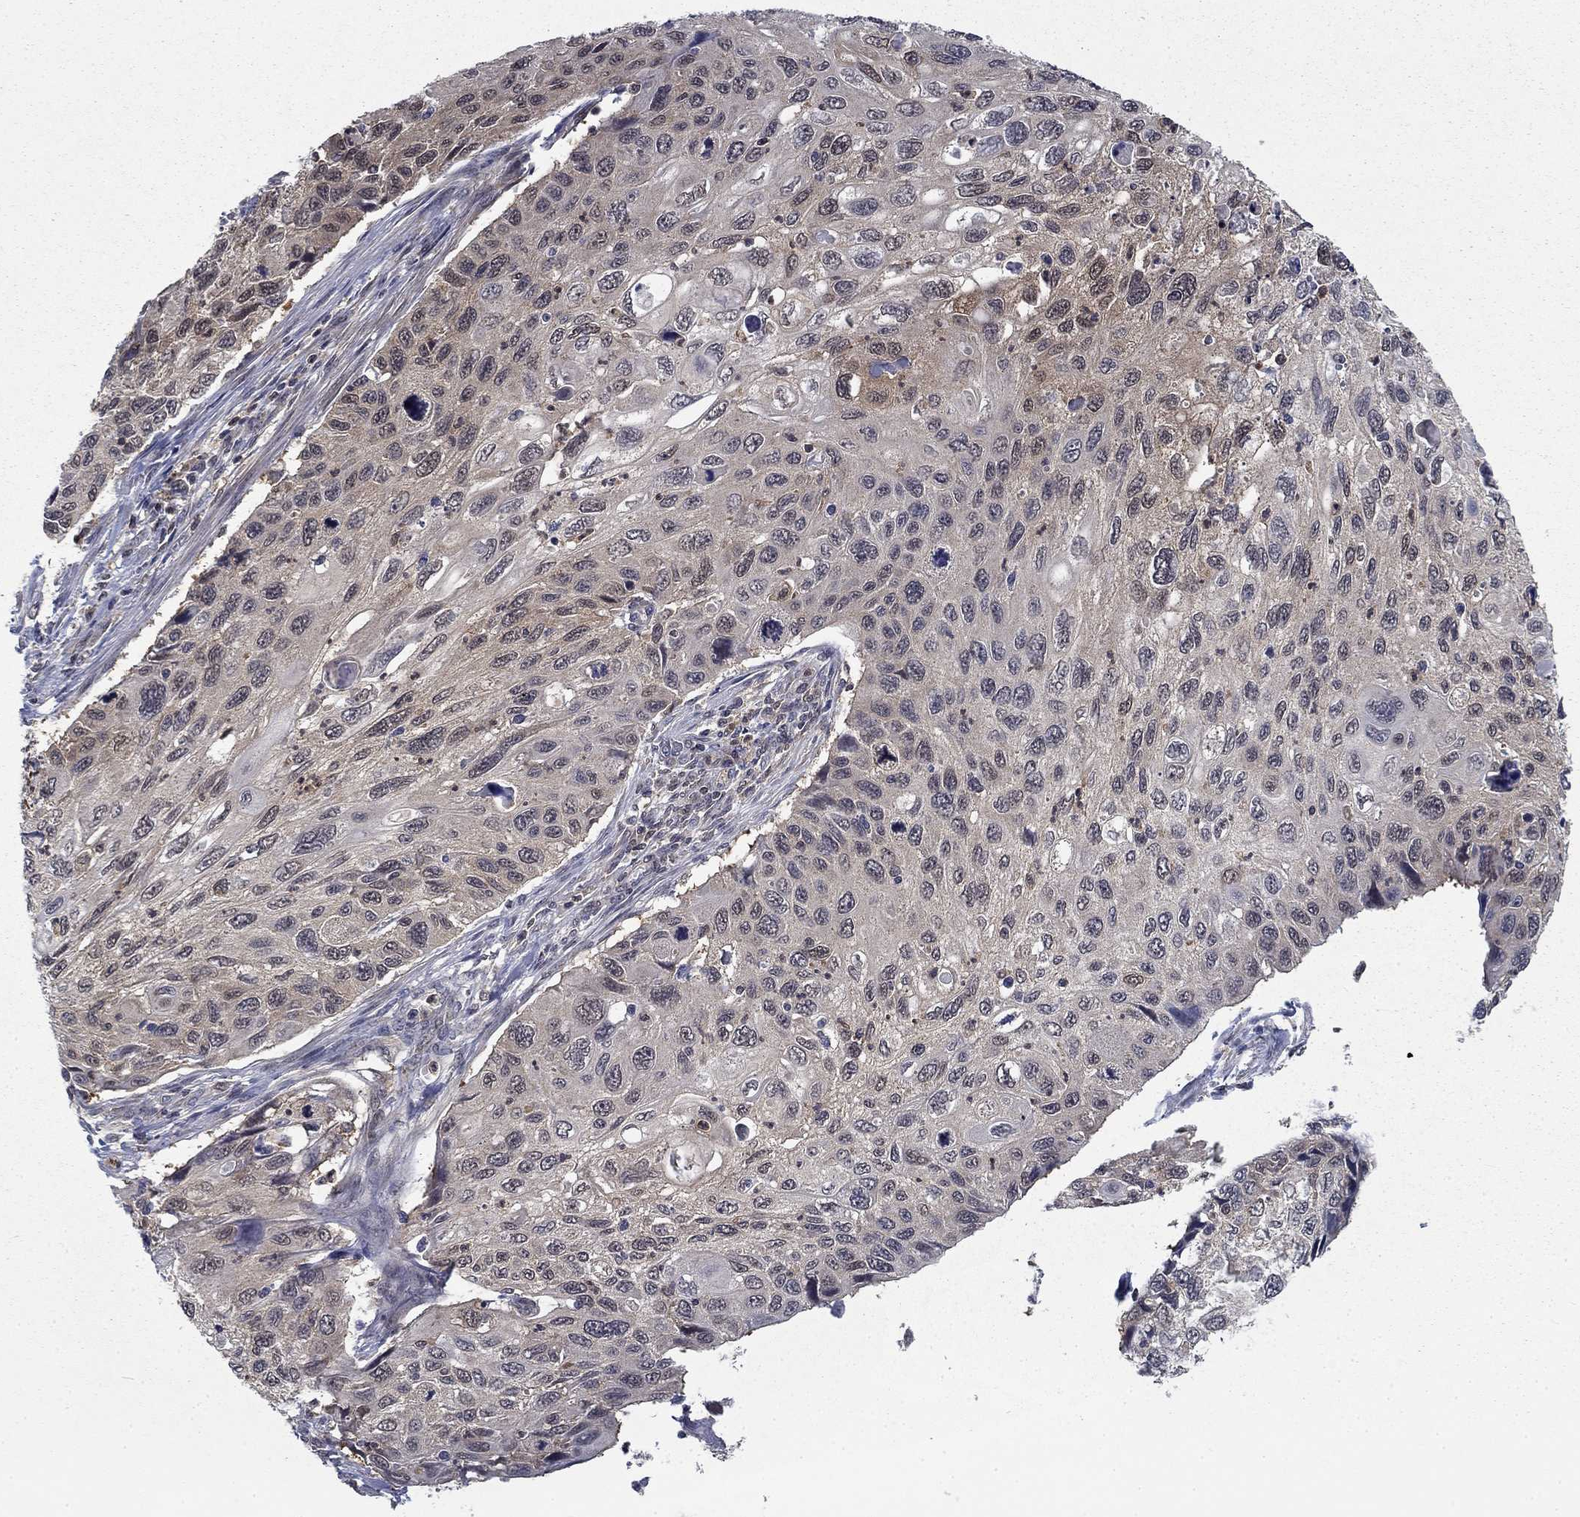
{"staining": {"intensity": "negative", "quantity": "none", "location": "none"}, "tissue": "cervical cancer", "cell_type": "Tumor cells", "image_type": "cancer", "snomed": [{"axis": "morphology", "description": "Squamous cell carcinoma, NOS"}, {"axis": "topography", "description": "Cervix"}], "caption": "The image reveals no staining of tumor cells in cervical cancer.", "gene": "NIT2", "patient": {"sex": "female", "age": 70}}